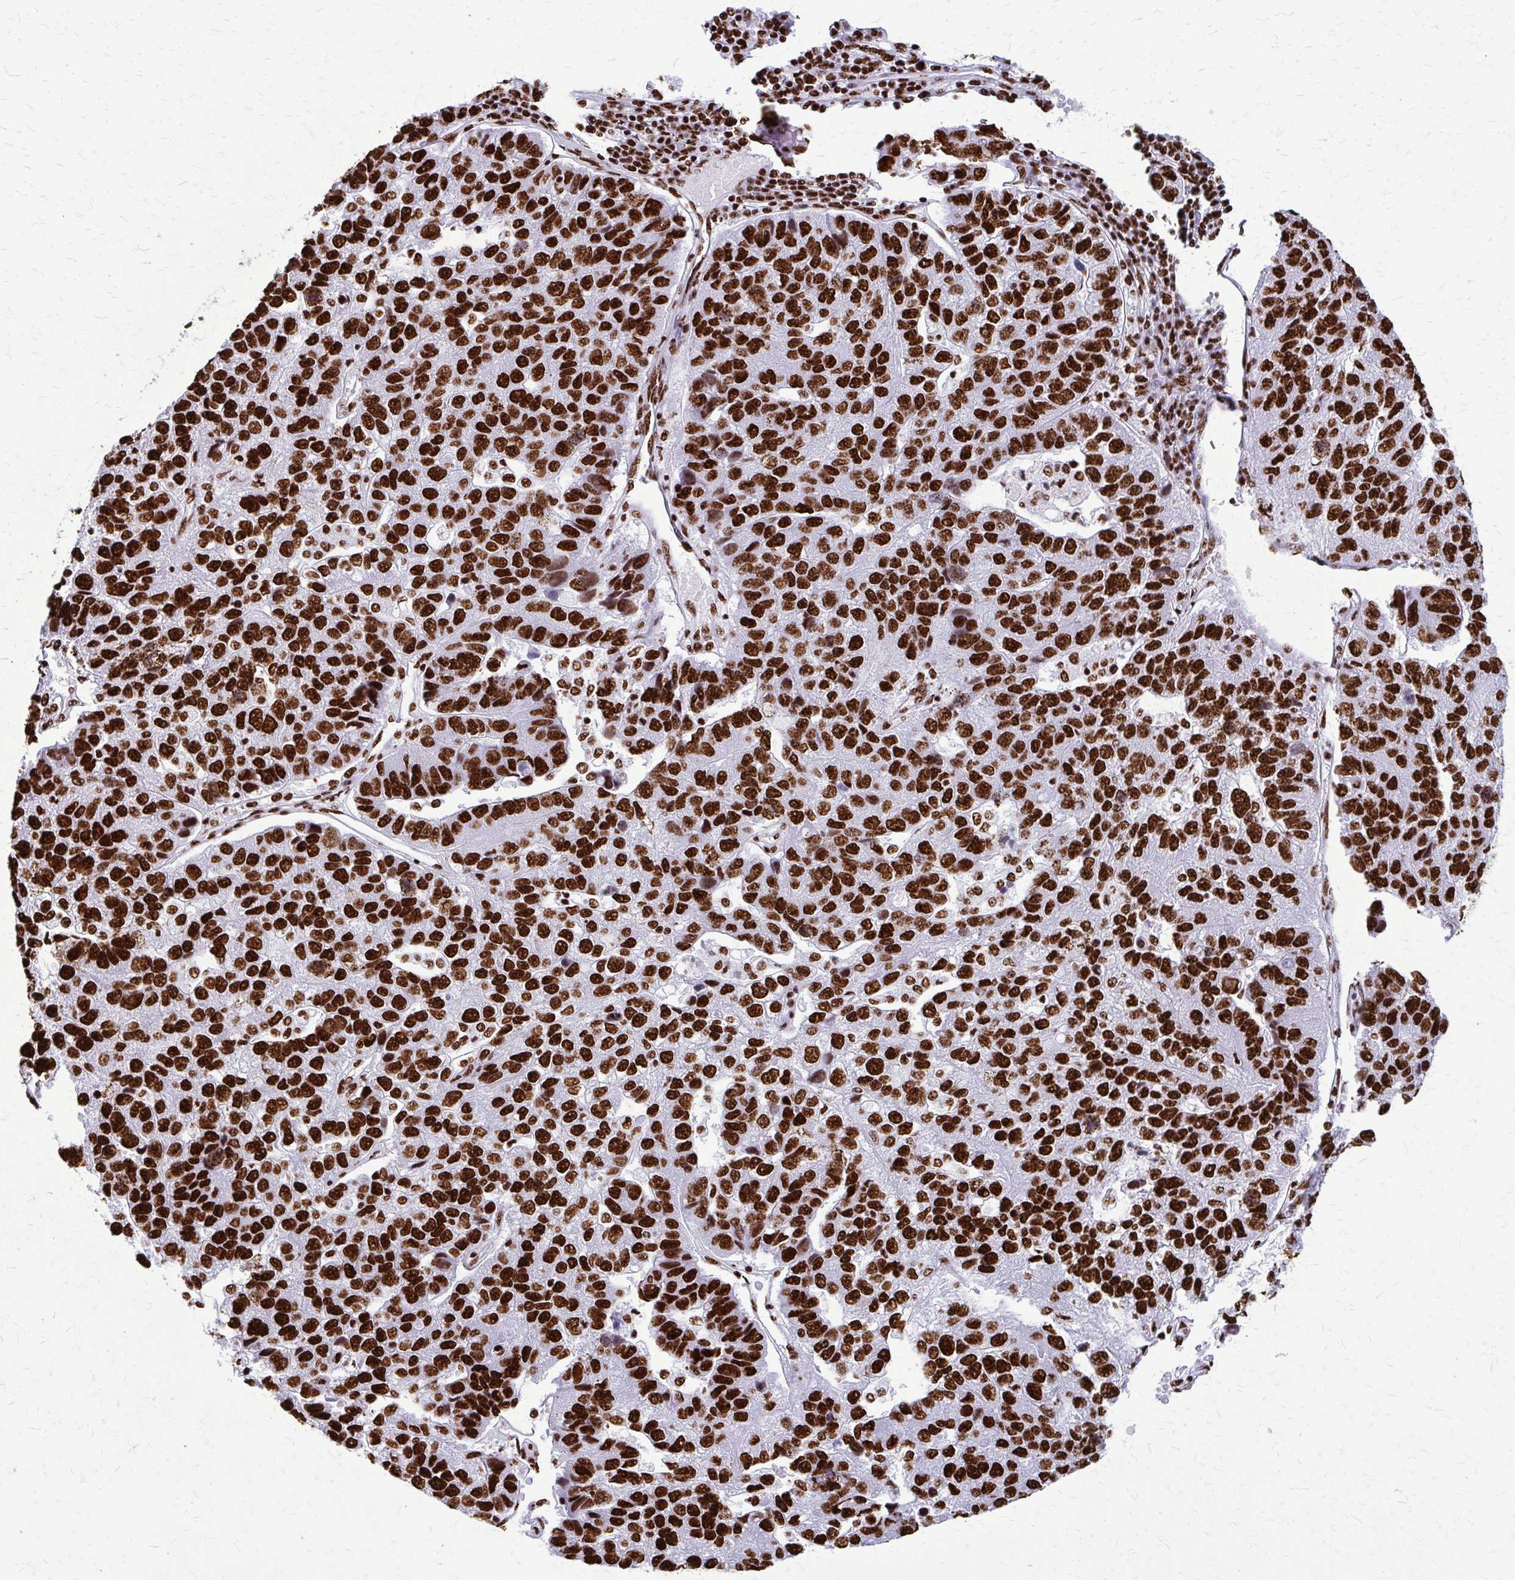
{"staining": {"intensity": "strong", "quantity": ">75%", "location": "nuclear"}, "tissue": "pancreatic cancer", "cell_type": "Tumor cells", "image_type": "cancer", "snomed": [{"axis": "morphology", "description": "Adenocarcinoma, NOS"}, {"axis": "topography", "description": "Pancreas"}], "caption": "The photomicrograph exhibits staining of pancreatic adenocarcinoma, revealing strong nuclear protein positivity (brown color) within tumor cells.", "gene": "SFPQ", "patient": {"sex": "female", "age": 61}}